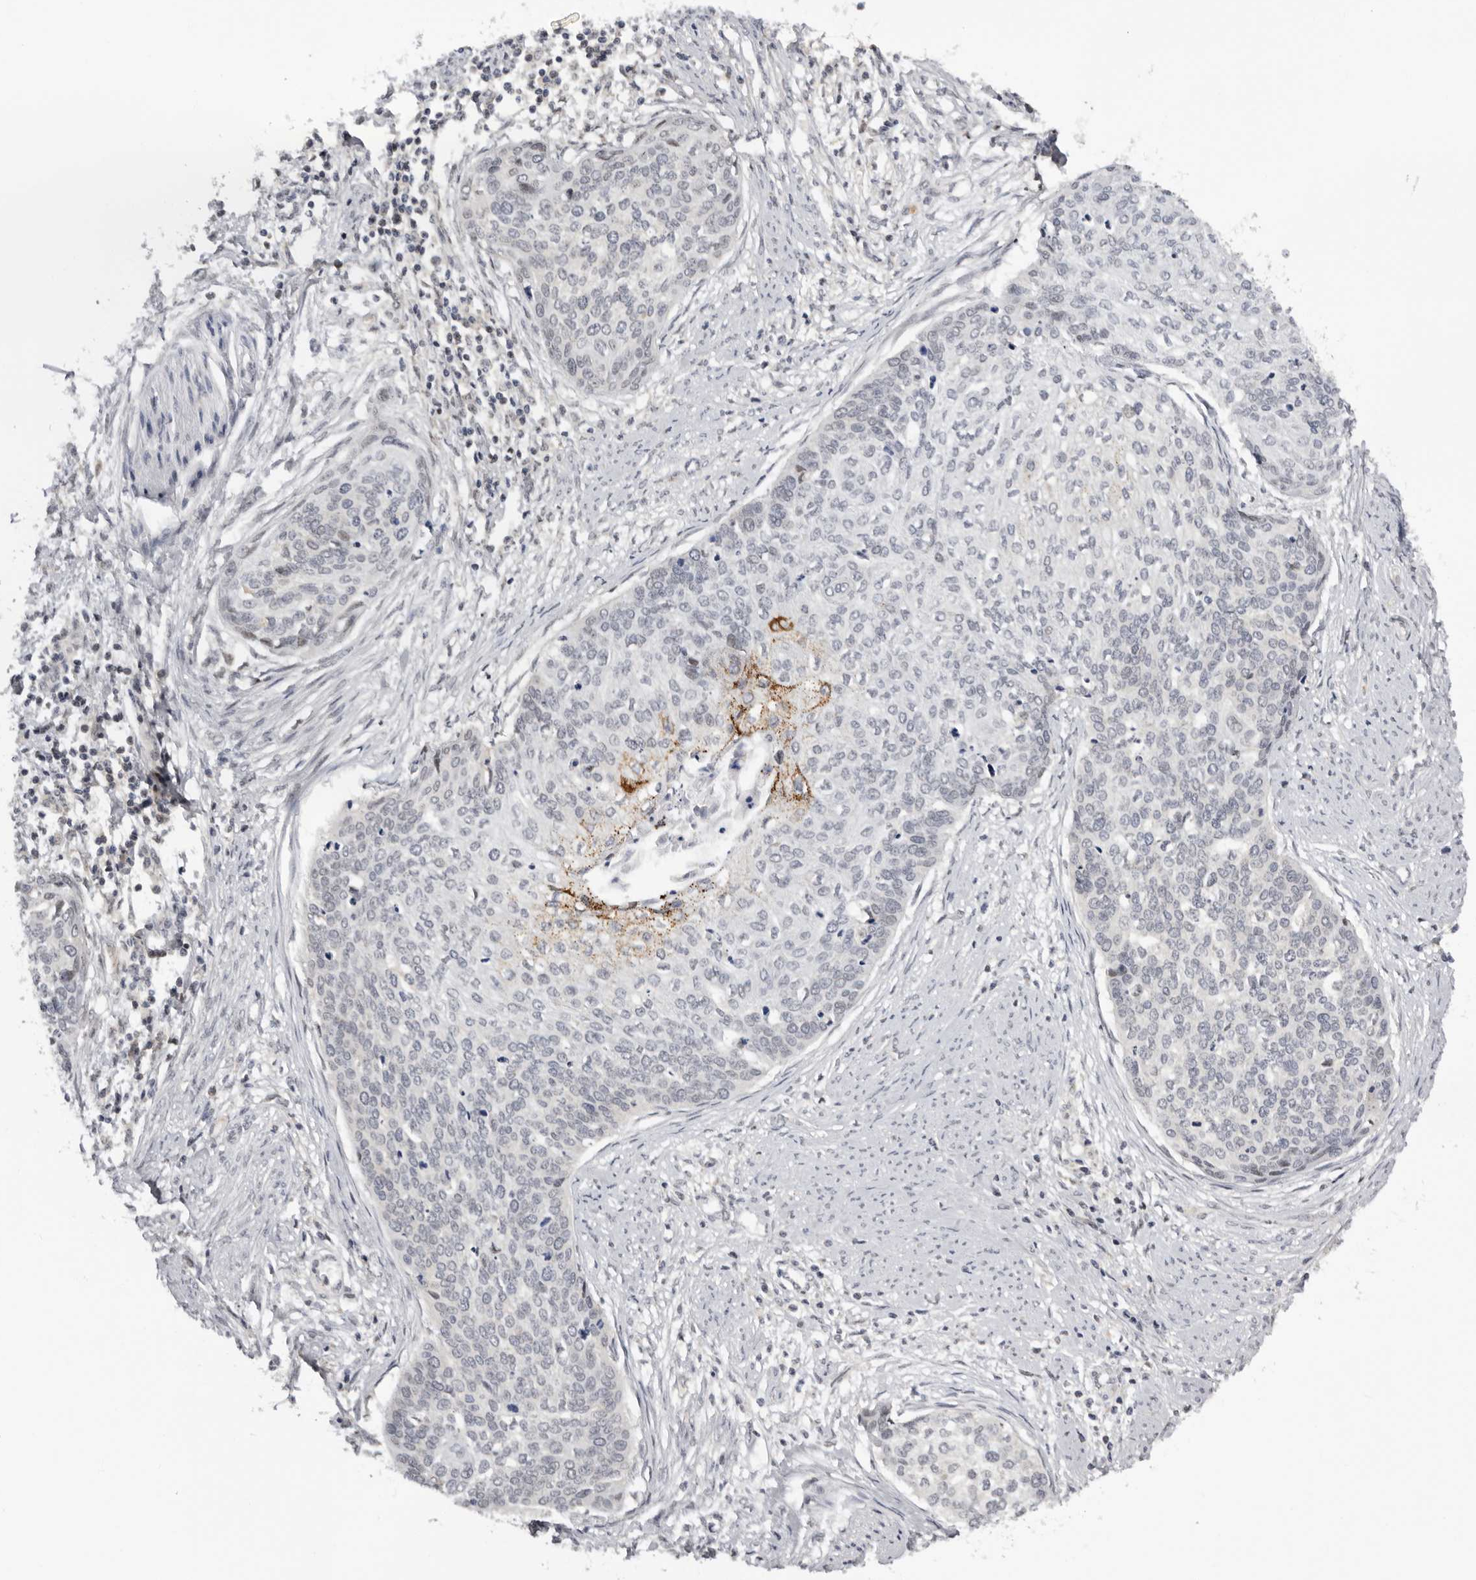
{"staining": {"intensity": "negative", "quantity": "none", "location": "none"}, "tissue": "cervical cancer", "cell_type": "Tumor cells", "image_type": "cancer", "snomed": [{"axis": "morphology", "description": "Squamous cell carcinoma, NOS"}, {"axis": "topography", "description": "Cervix"}], "caption": "High power microscopy photomicrograph of an IHC micrograph of cervical cancer, revealing no significant positivity in tumor cells.", "gene": "KIF2B", "patient": {"sex": "female", "age": 37}}